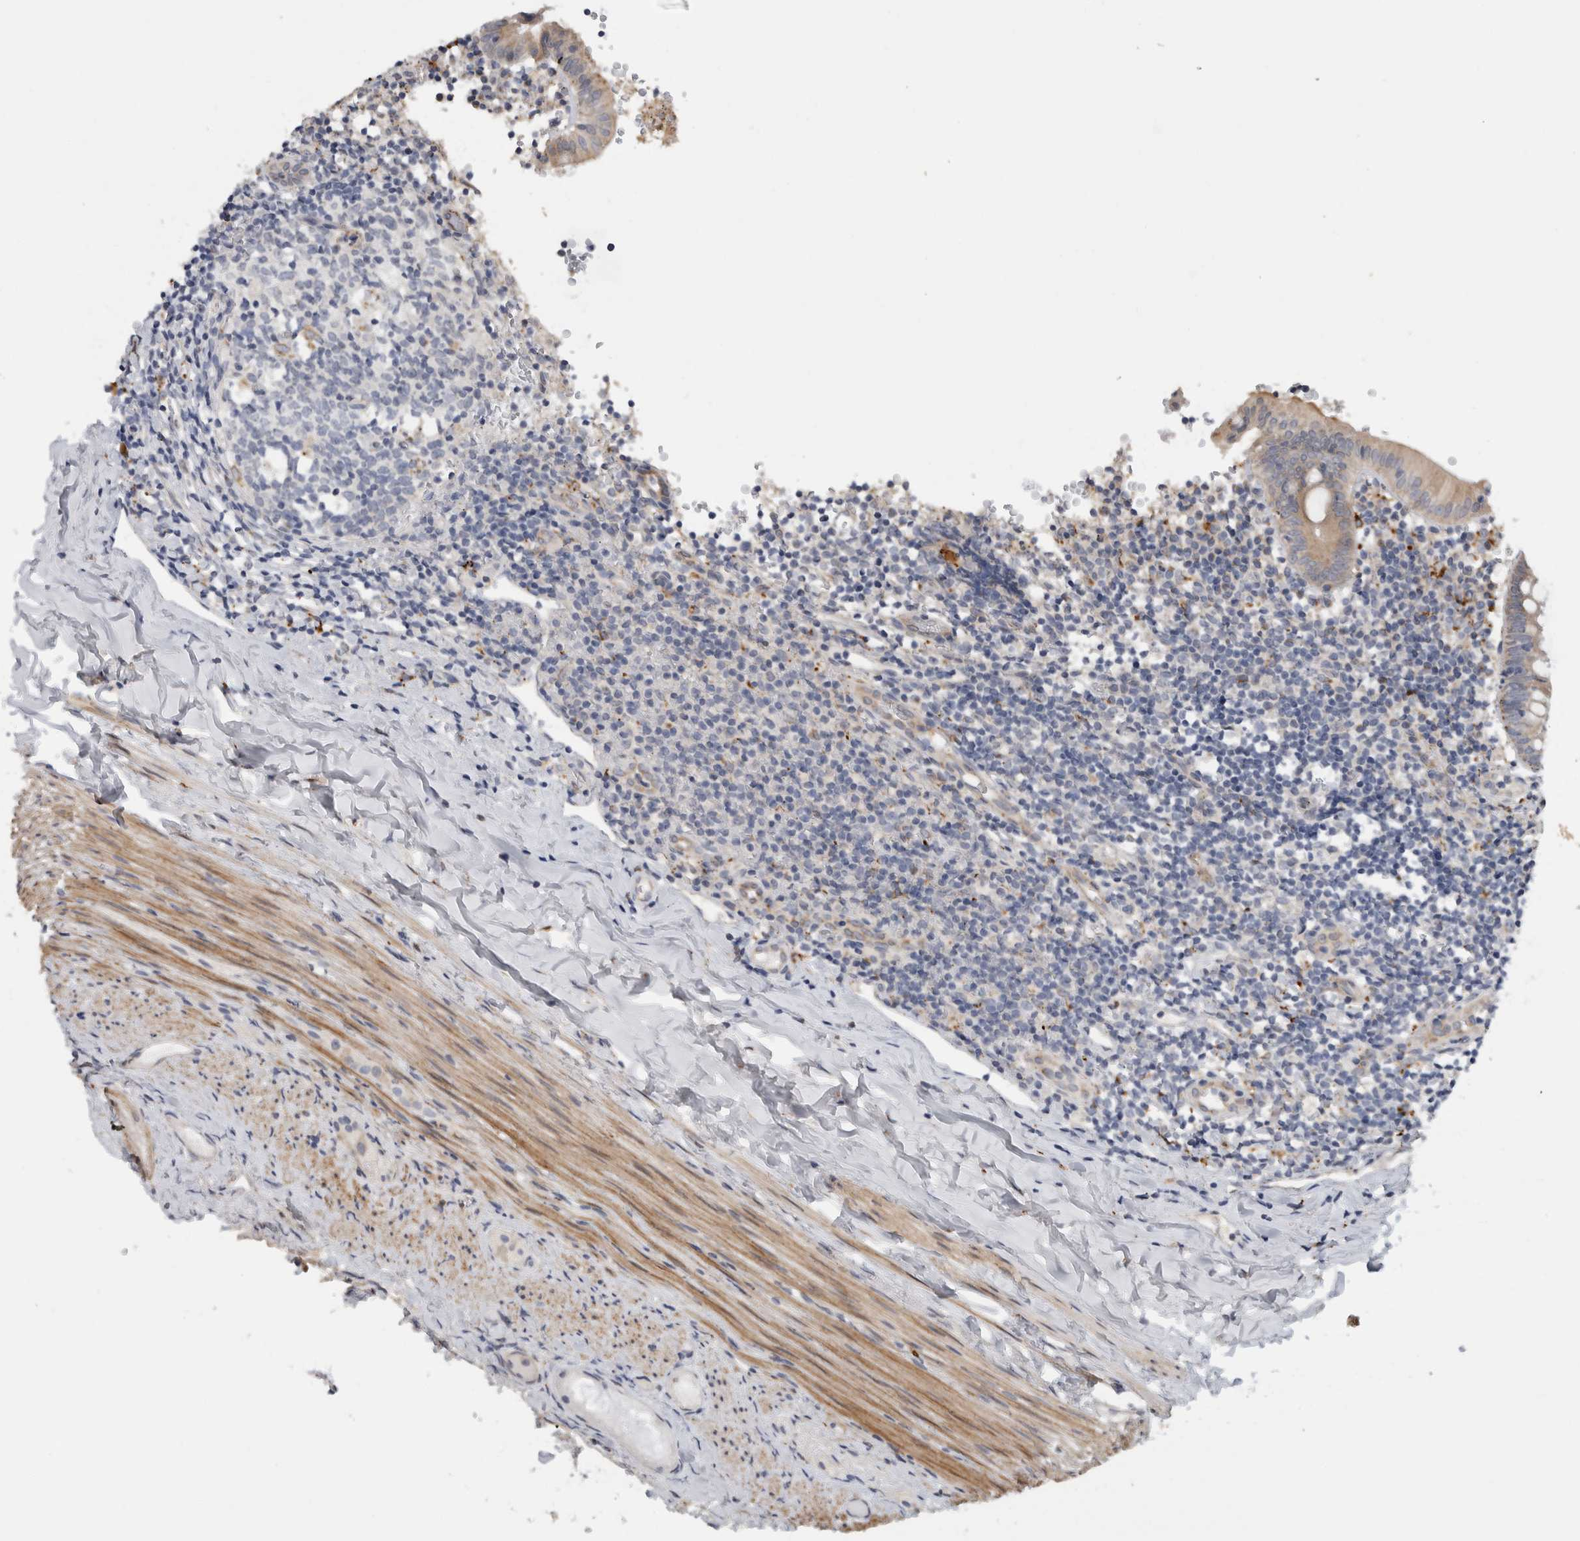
{"staining": {"intensity": "weak", "quantity": ">75%", "location": "cytoplasmic/membranous"}, "tissue": "appendix", "cell_type": "Glandular cells", "image_type": "normal", "snomed": [{"axis": "morphology", "description": "Normal tissue, NOS"}, {"axis": "topography", "description": "Appendix"}], "caption": "A brown stain highlights weak cytoplasmic/membranous staining of a protein in glandular cells of unremarkable appendix. (DAB (3,3'-diaminobenzidine) = brown stain, brightfield microscopy at high magnification).", "gene": "MGAT1", "patient": {"sex": "male", "age": 8}}